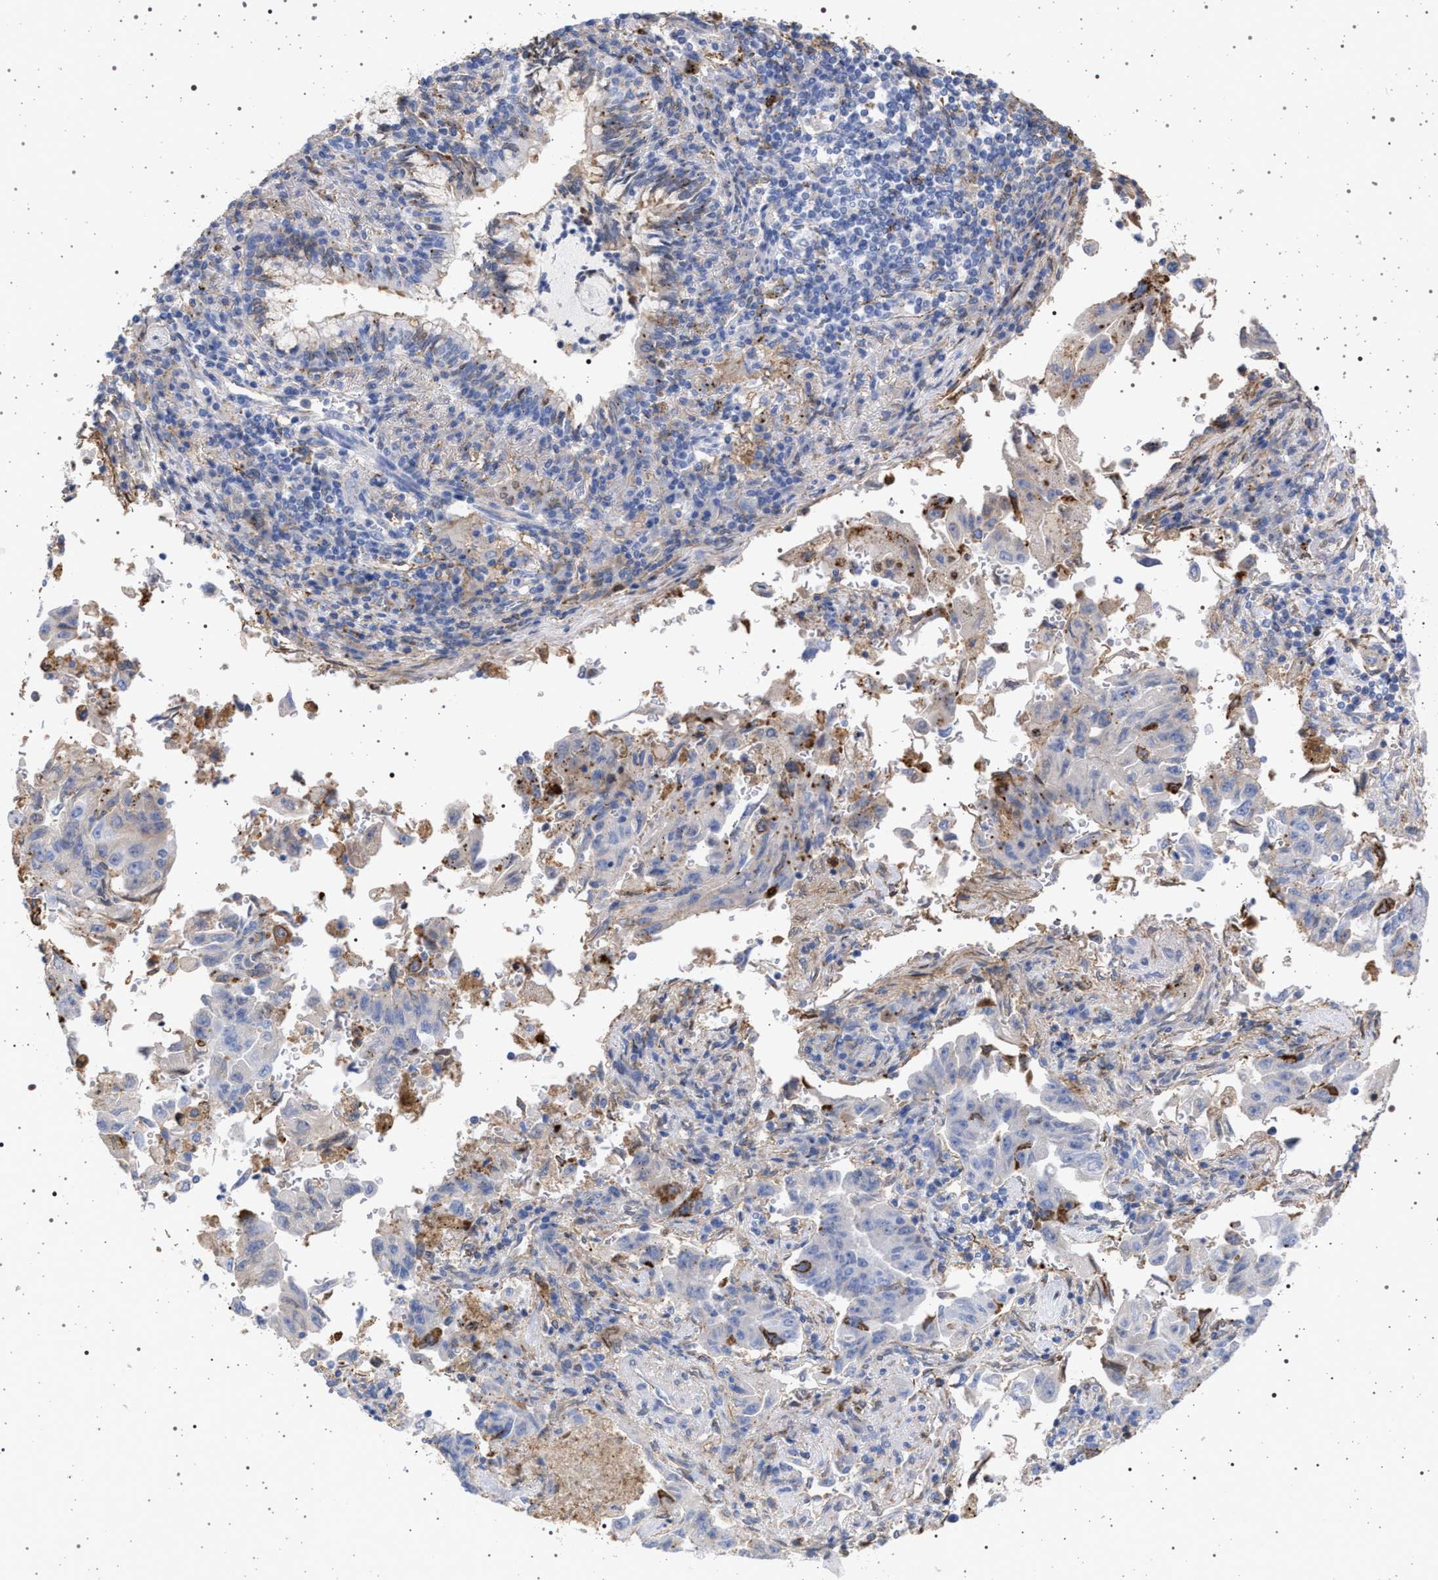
{"staining": {"intensity": "weak", "quantity": "<25%", "location": "cytoplasmic/membranous"}, "tissue": "lung cancer", "cell_type": "Tumor cells", "image_type": "cancer", "snomed": [{"axis": "morphology", "description": "Adenocarcinoma, NOS"}, {"axis": "topography", "description": "Lung"}], "caption": "IHC image of lung cancer (adenocarcinoma) stained for a protein (brown), which demonstrates no staining in tumor cells.", "gene": "PLG", "patient": {"sex": "female", "age": 51}}